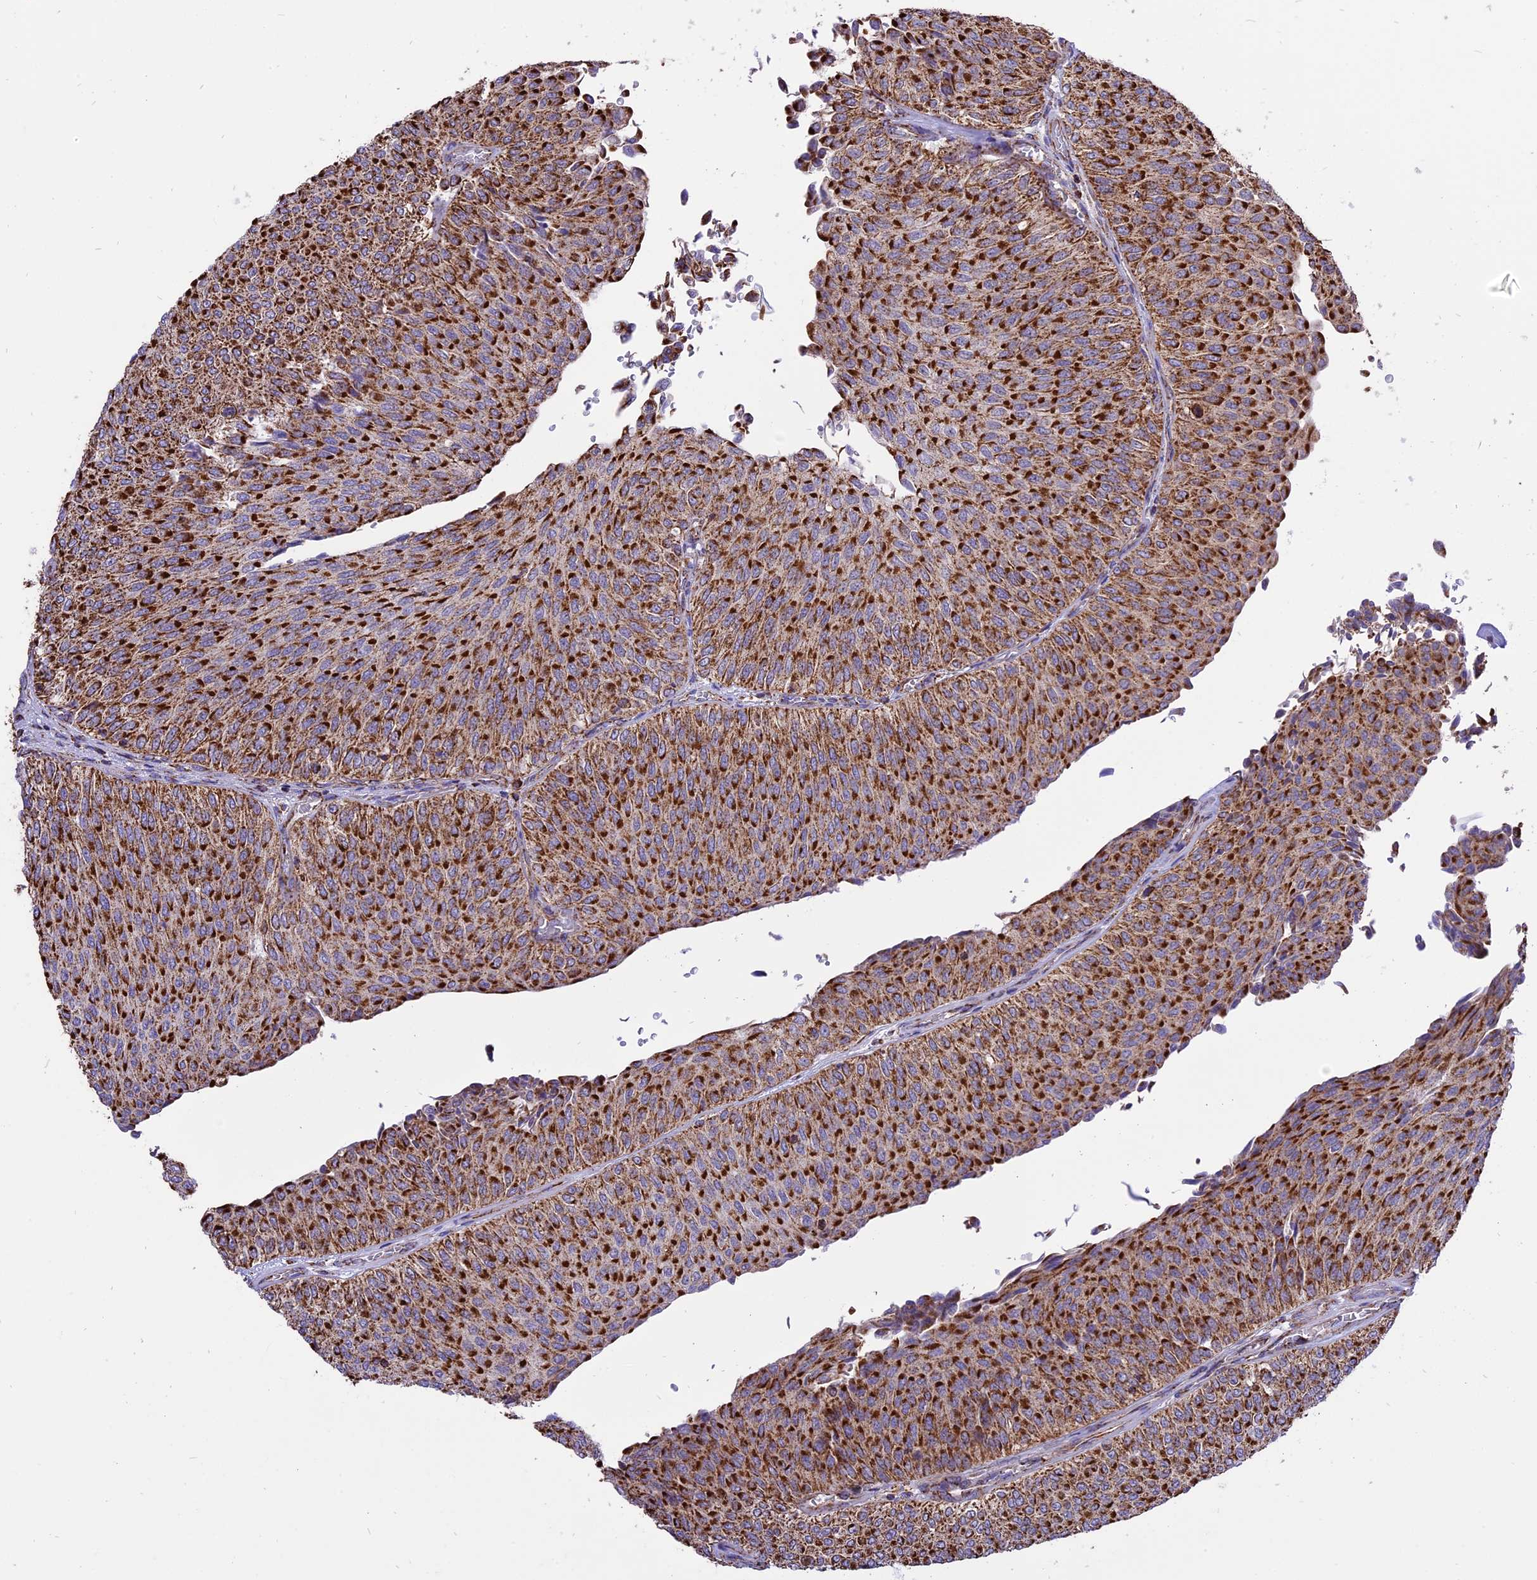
{"staining": {"intensity": "strong", "quantity": ">75%", "location": "cytoplasmic/membranous"}, "tissue": "urothelial cancer", "cell_type": "Tumor cells", "image_type": "cancer", "snomed": [{"axis": "morphology", "description": "Urothelial carcinoma, Low grade"}, {"axis": "topography", "description": "Urinary bladder"}], "caption": "Low-grade urothelial carcinoma was stained to show a protein in brown. There is high levels of strong cytoplasmic/membranous positivity in approximately >75% of tumor cells. The protein of interest is shown in brown color, while the nuclei are stained blue.", "gene": "TTC4", "patient": {"sex": "male", "age": 78}}